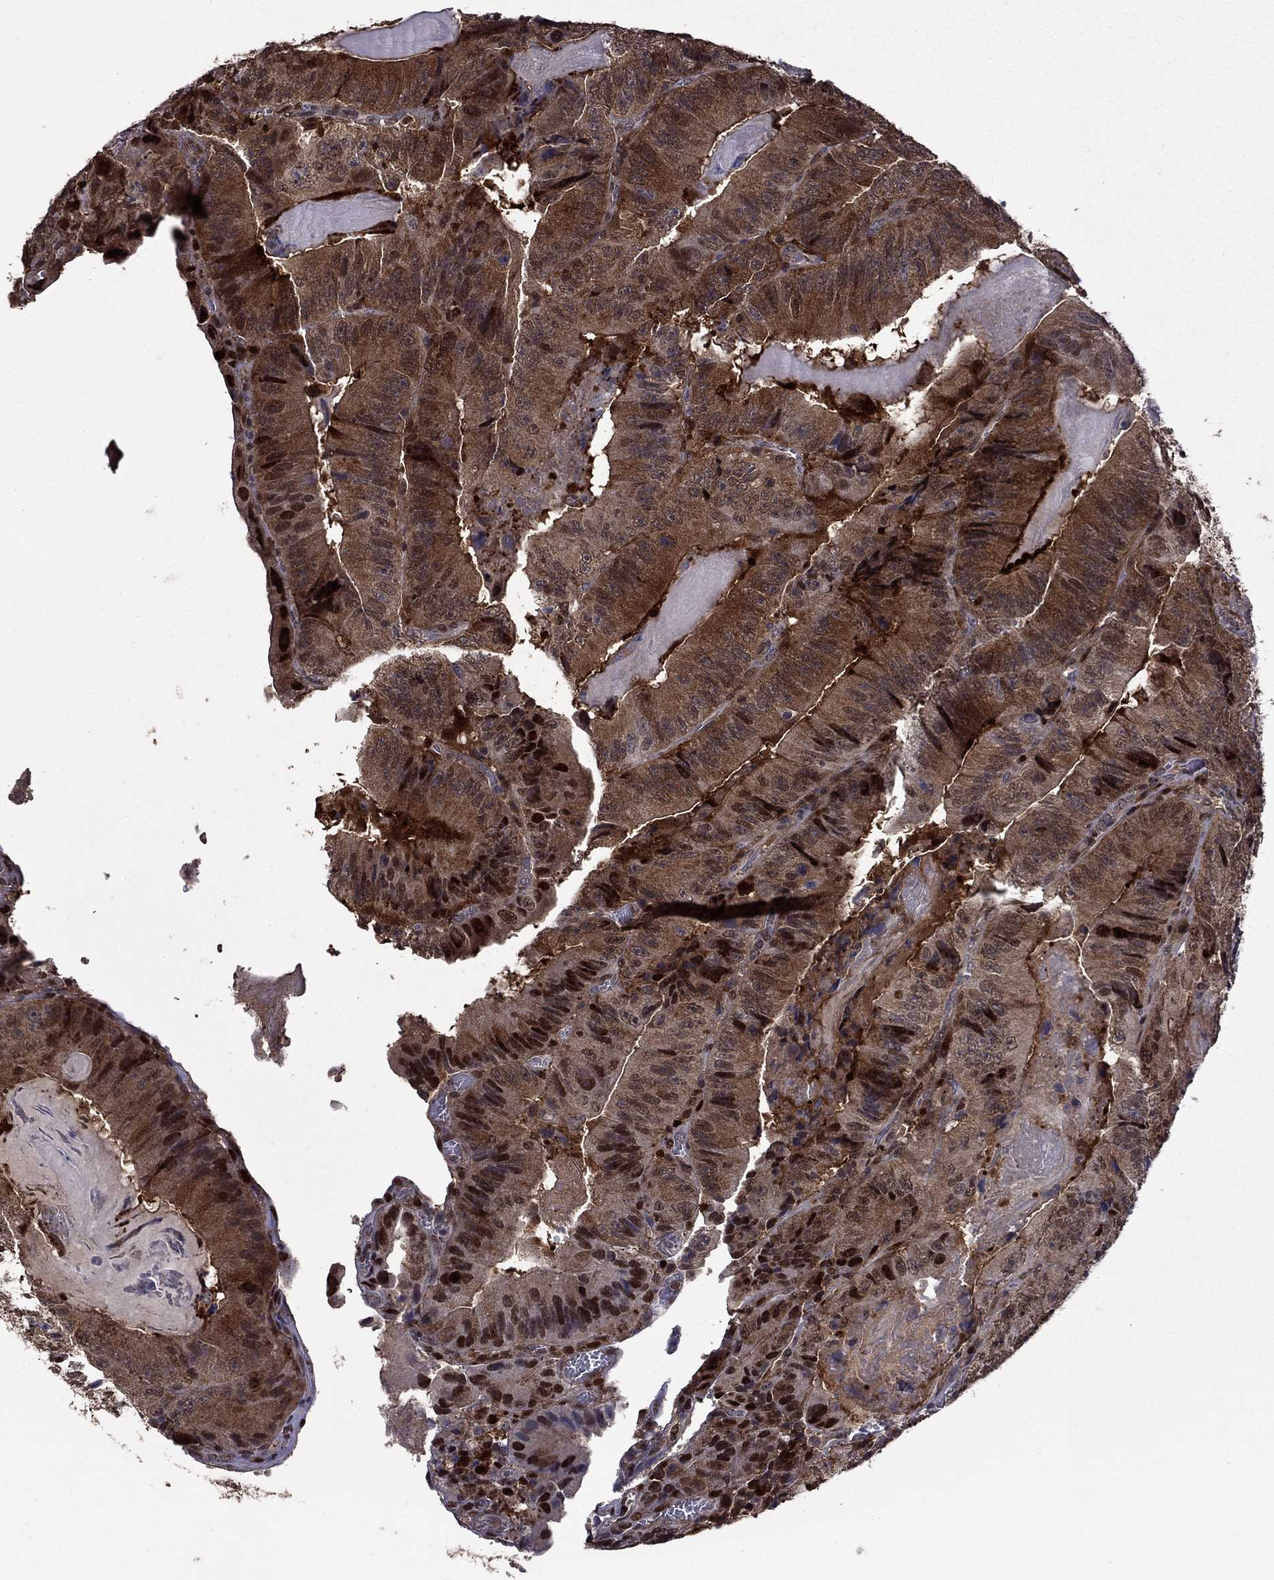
{"staining": {"intensity": "strong", "quantity": "<25%", "location": "cytoplasmic/membranous,nuclear"}, "tissue": "colorectal cancer", "cell_type": "Tumor cells", "image_type": "cancer", "snomed": [{"axis": "morphology", "description": "Adenocarcinoma, NOS"}, {"axis": "topography", "description": "Colon"}], "caption": "This histopathology image exhibits immunohistochemistry staining of colorectal cancer (adenocarcinoma), with medium strong cytoplasmic/membranous and nuclear staining in approximately <25% of tumor cells.", "gene": "APPBP2", "patient": {"sex": "female", "age": 86}}